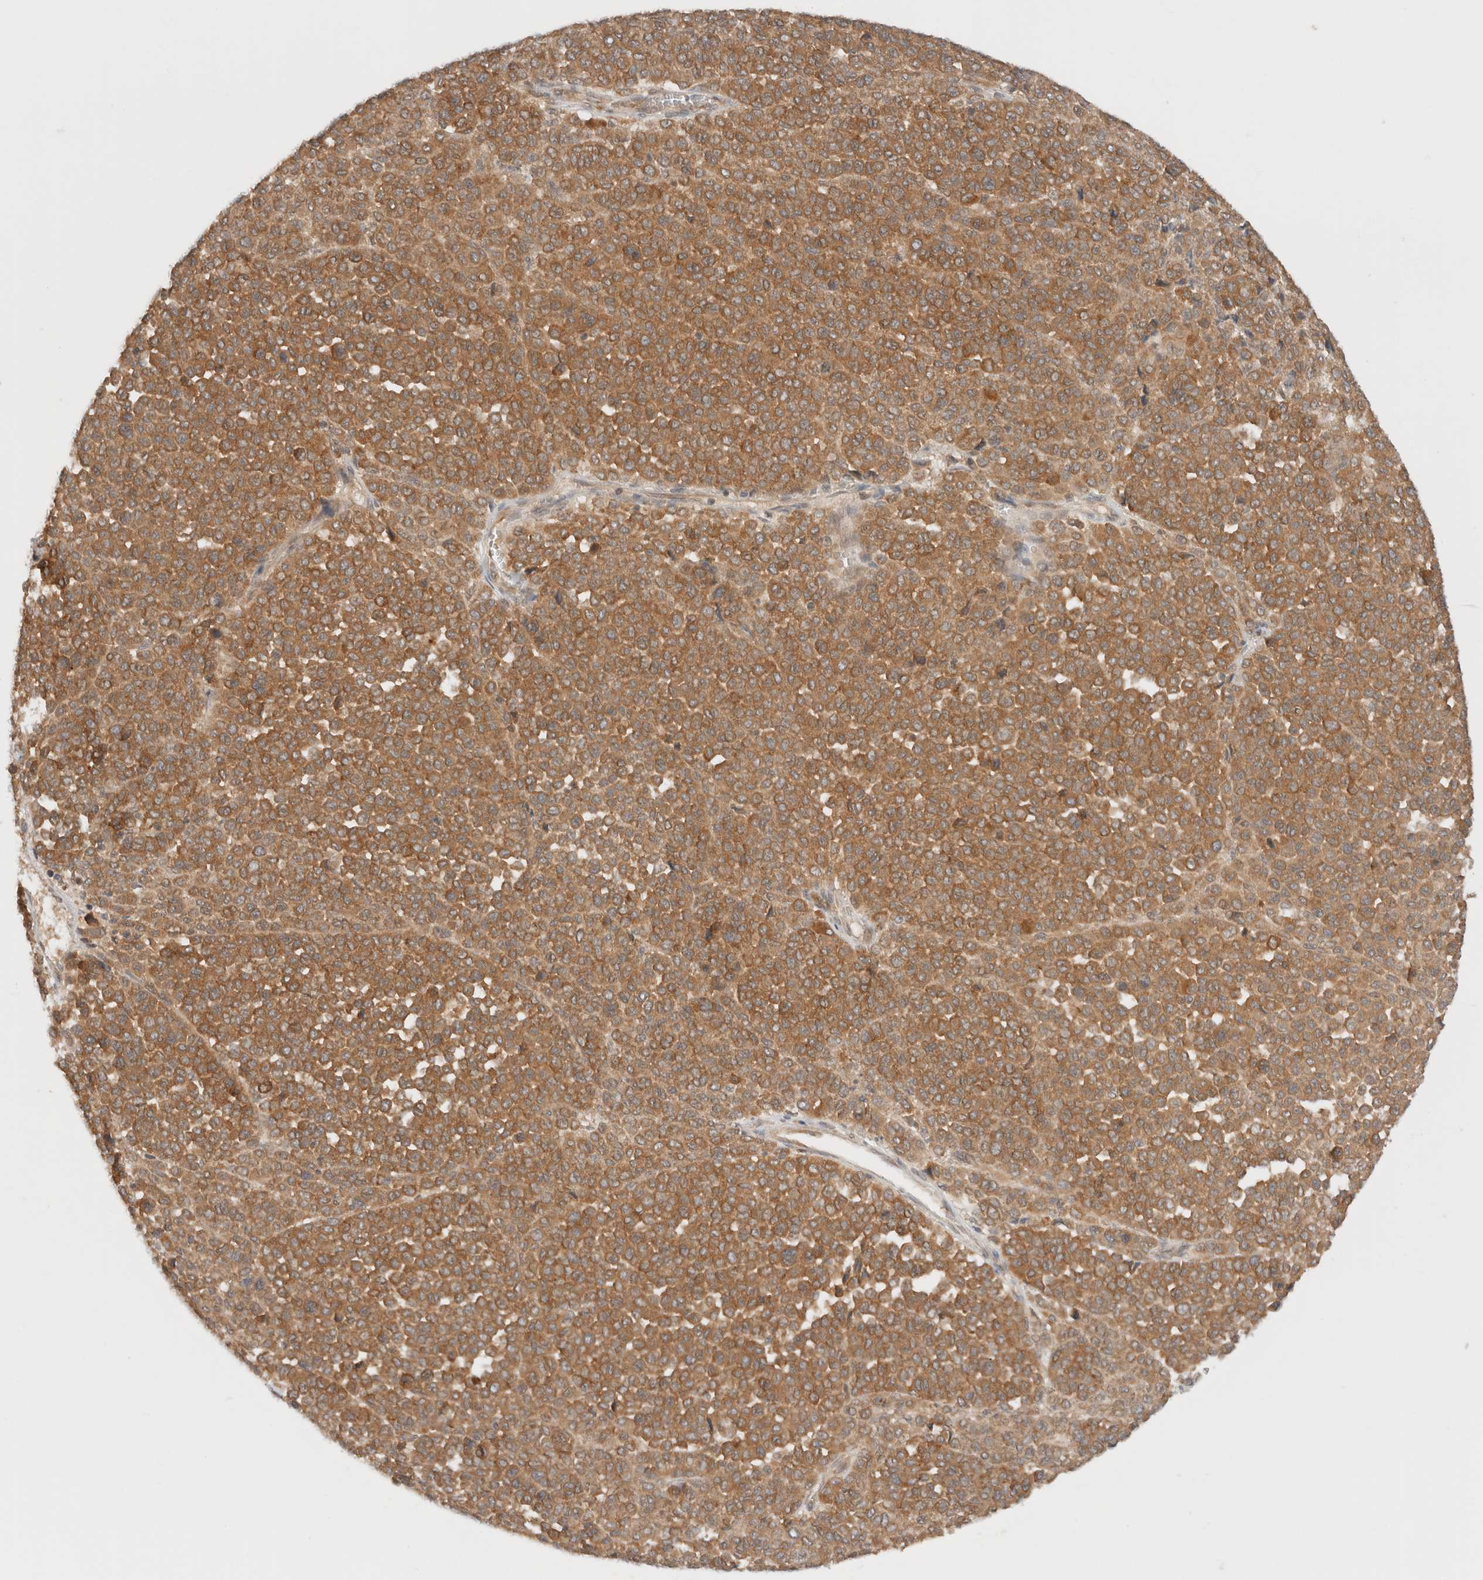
{"staining": {"intensity": "moderate", "quantity": ">75%", "location": "cytoplasmic/membranous"}, "tissue": "melanoma", "cell_type": "Tumor cells", "image_type": "cancer", "snomed": [{"axis": "morphology", "description": "Malignant melanoma, Metastatic site"}, {"axis": "topography", "description": "Pancreas"}], "caption": "Immunohistochemistry (IHC) of malignant melanoma (metastatic site) exhibits medium levels of moderate cytoplasmic/membranous expression in about >75% of tumor cells.", "gene": "ARFGEF2", "patient": {"sex": "female", "age": 30}}